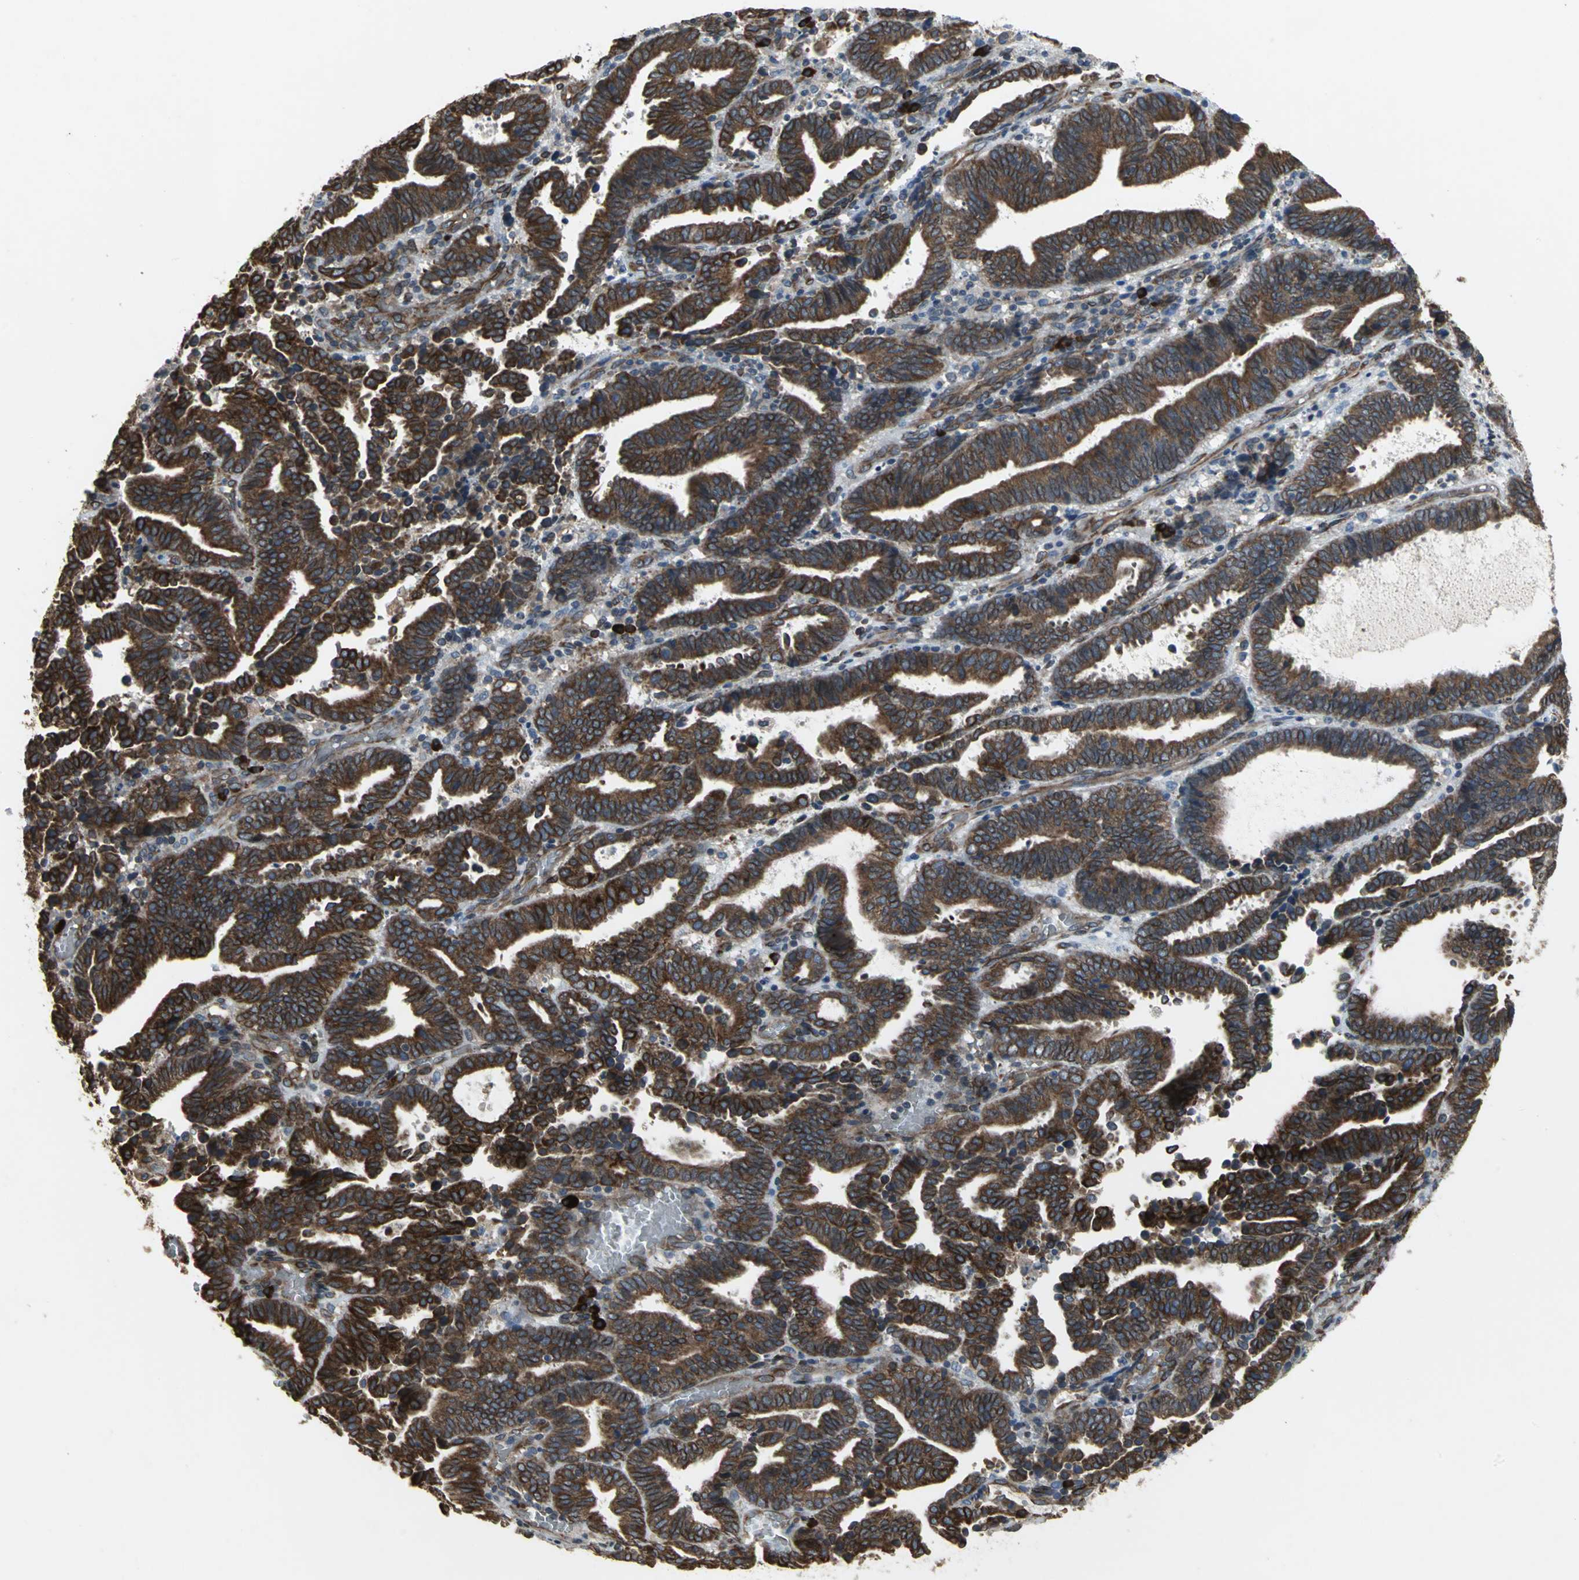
{"staining": {"intensity": "strong", "quantity": ">75%", "location": "cytoplasmic/membranous"}, "tissue": "endometrial cancer", "cell_type": "Tumor cells", "image_type": "cancer", "snomed": [{"axis": "morphology", "description": "Adenocarcinoma, NOS"}, {"axis": "topography", "description": "Uterus"}], "caption": "DAB (3,3'-diaminobenzidine) immunohistochemical staining of human adenocarcinoma (endometrial) reveals strong cytoplasmic/membranous protein staining in about >75% of tumor cells. (brown staining indicates protein expression, while blue staining denotes nuclei).", "gene": "SYVN1", "patient": {"sex": "female", "age": 83}}